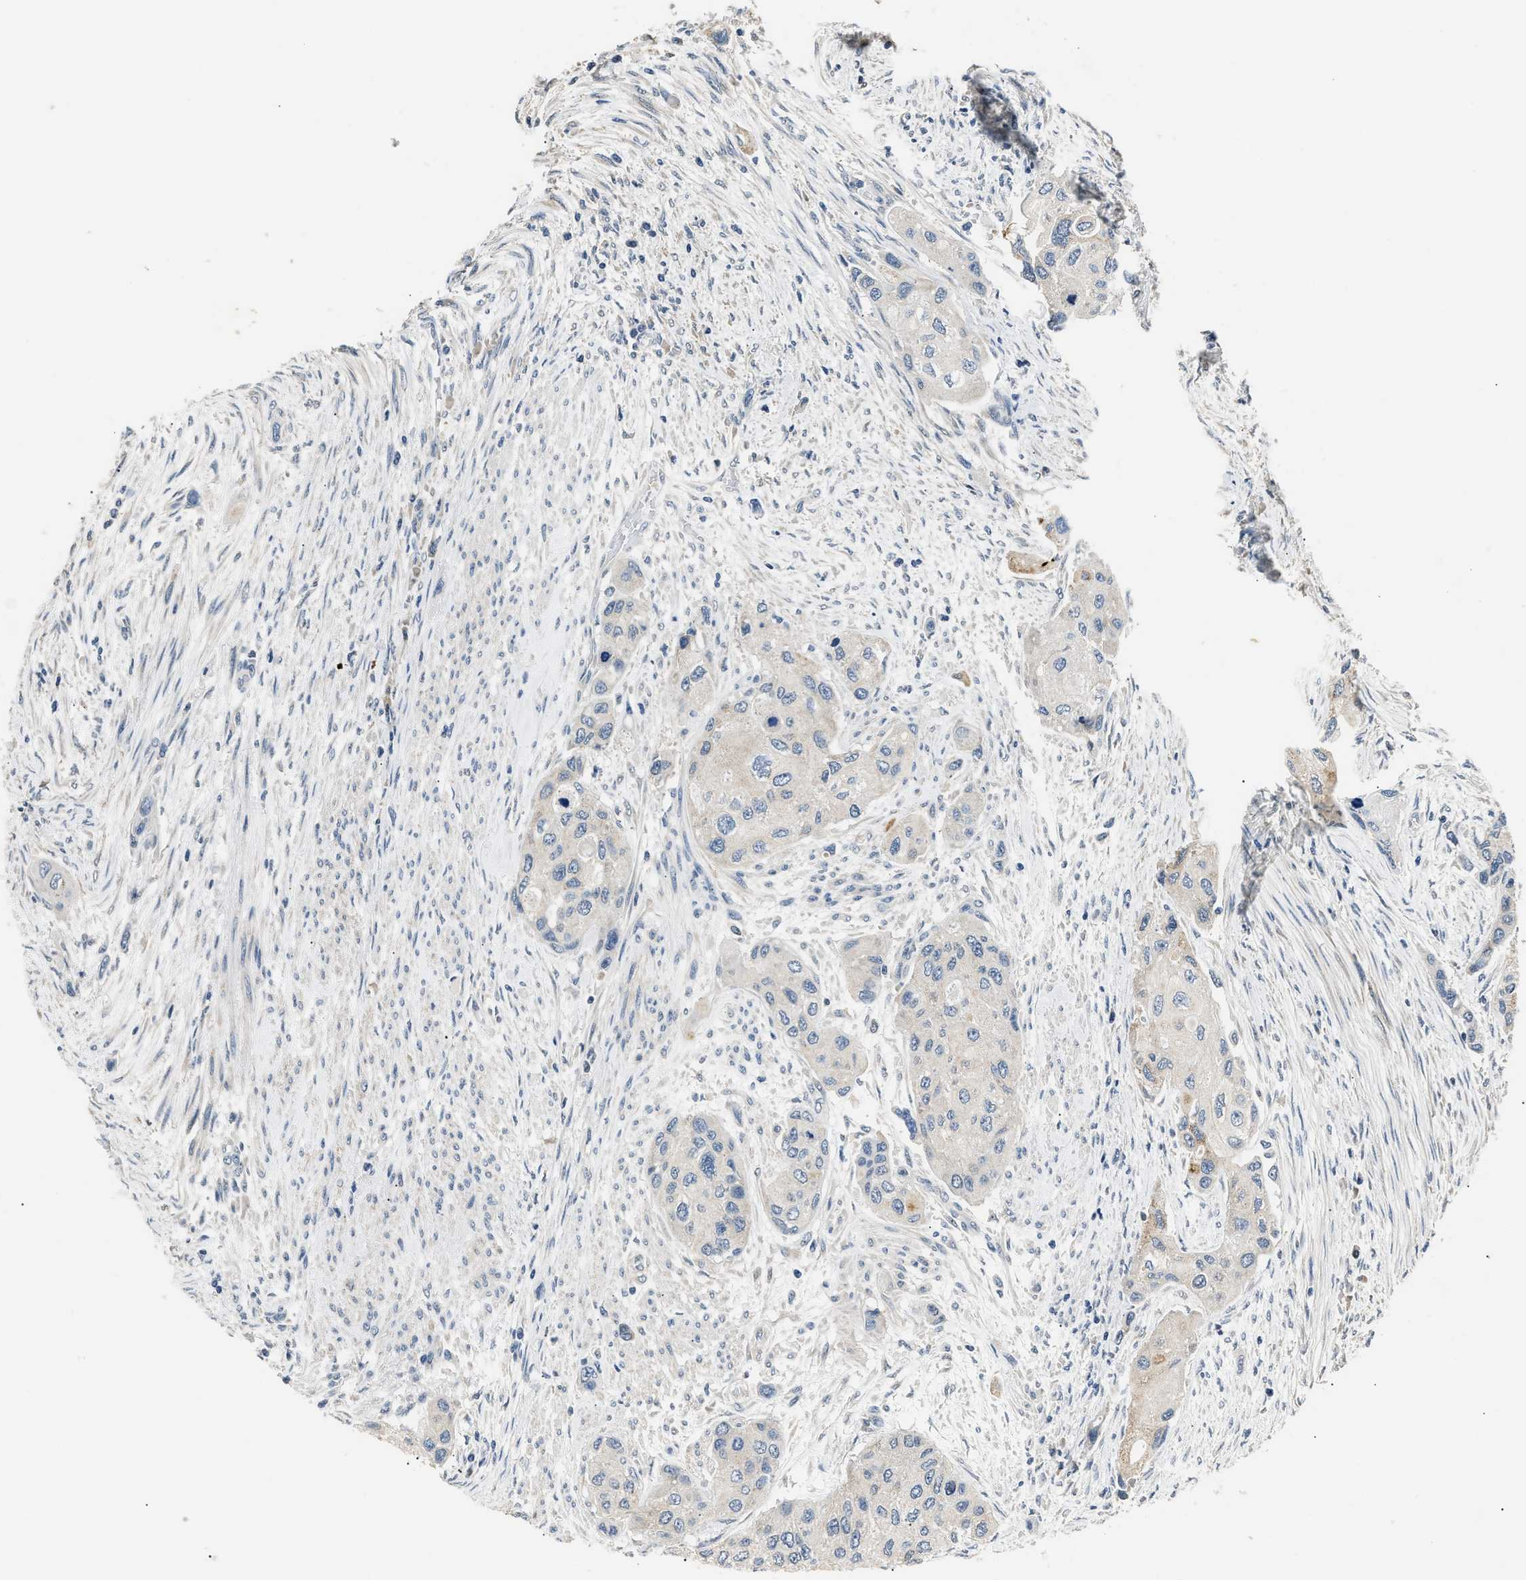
{"staining": {"intensity": "negative", "quantity": "none", "location": "none"}, "tissue": "urothelial cancer", "cell_type": "Tumor cells", "image_type": "cancer", "snomed": [{"axis": "morphology", "description": "Urothelial carcinoma, High grade"}, {"axis": "topography", "description": "Urinary bladder"}], "caption": "Immunohistochemistry histopathology image of human urothelial cancer stained for a protein (brown), which exhibits no staining in tumor cells.", "gene": "INHA", "patient": {"sex": "female", "age": 56}}